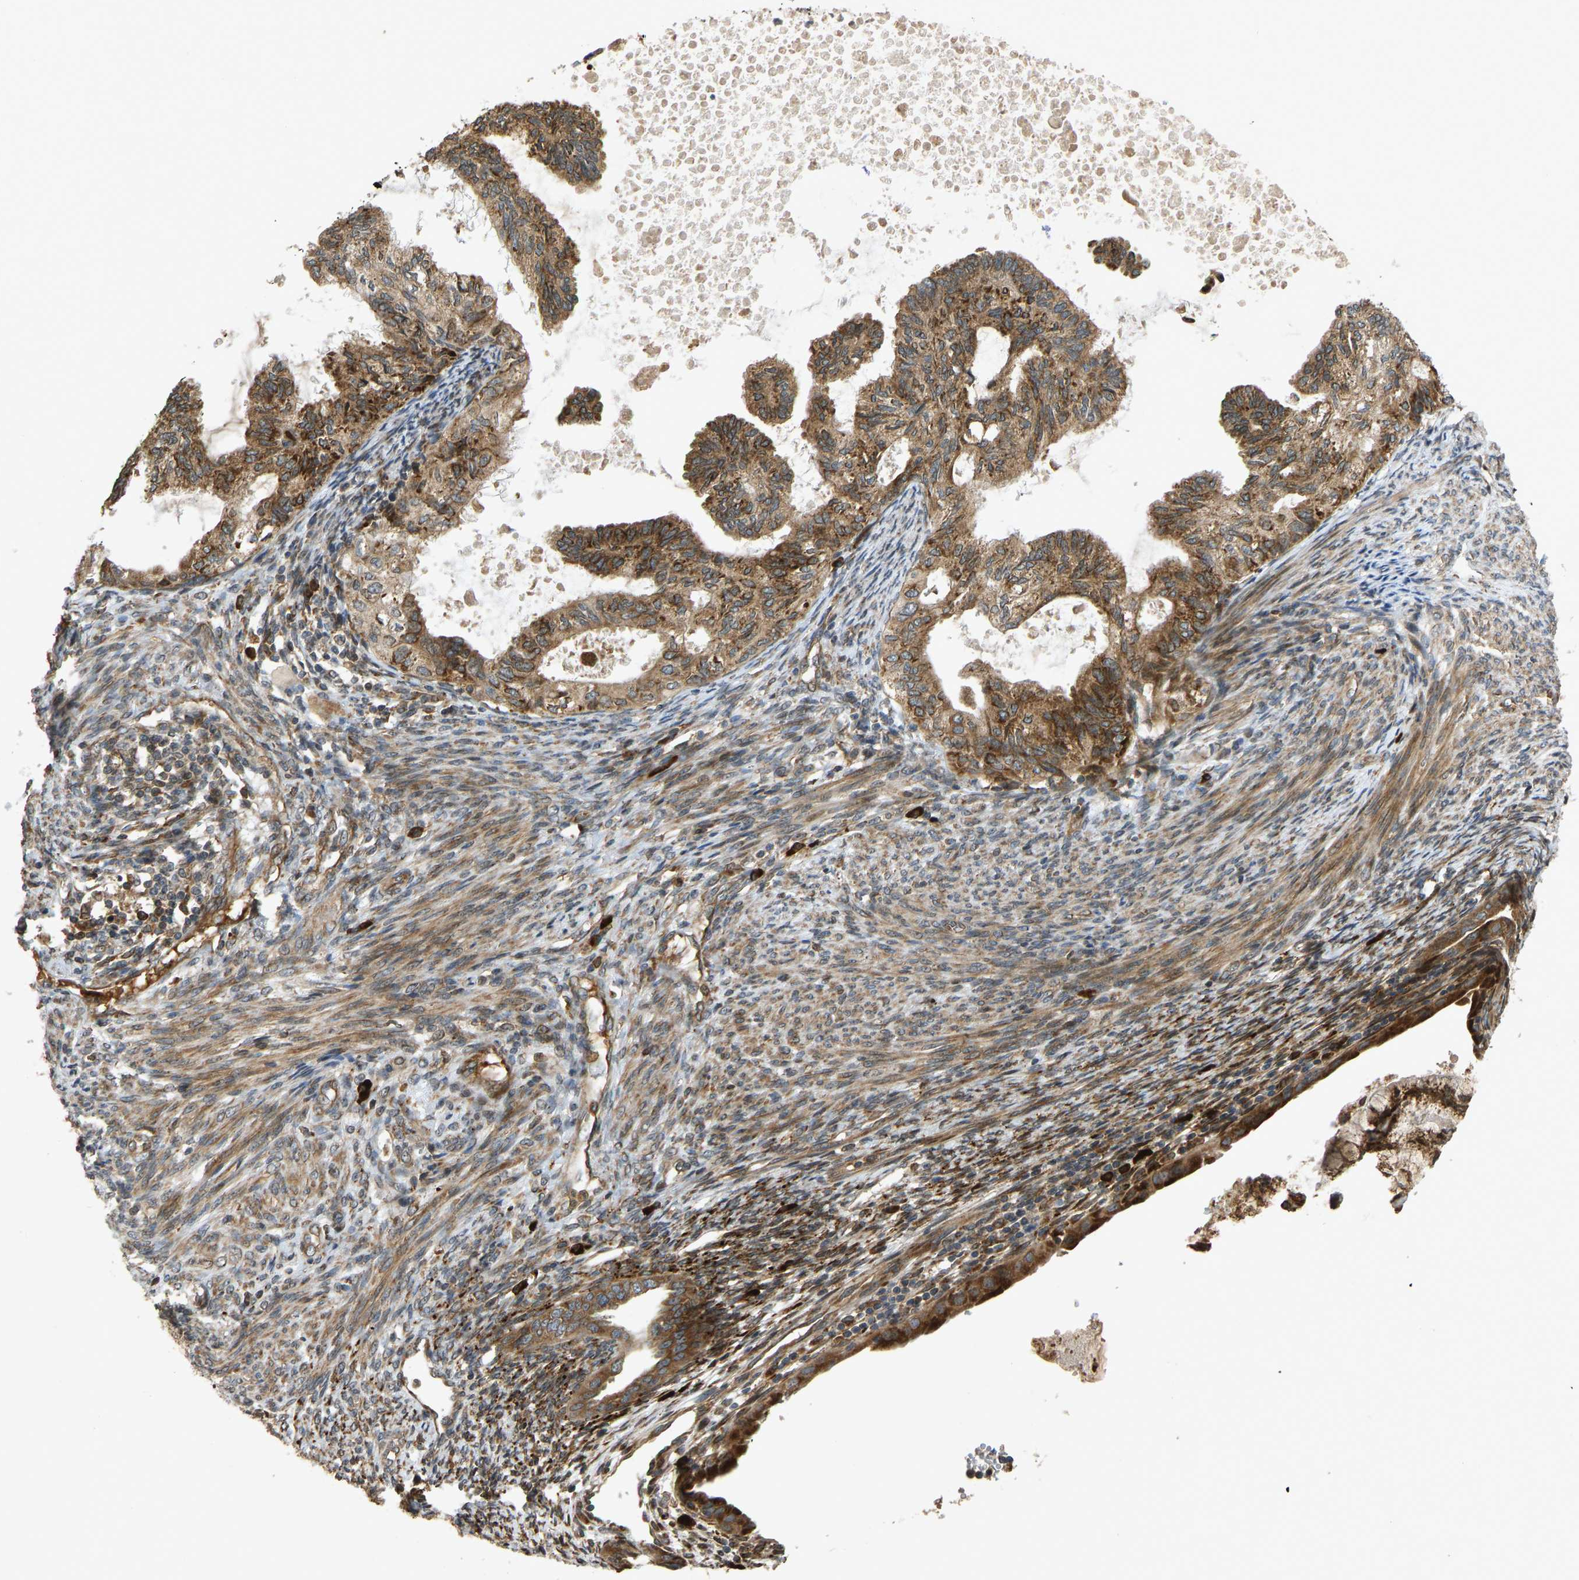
{"staining": {"intensity": "moderate", "quantity": ">75%", "location": "cytoplasmic/membranous"}, "tissue": "cervical cancer", "cell_type": "Tumor cells", "image_type": "cancer", "snomed": [{"axis": "morphology", "description": "Normal tissue, NOS"}, {"axis": "morphology", "description": "Adenocarcinoma, NOS"}, {"axis": "topography", "description": "Cervix"}, {"axis": "topography", "description": "Endometrium"}], "caption": "Cervical adenocarcinoma stained with a protein marker shows moderate staining in tumor cells.", "gene": "RPN2", "patient": {"sex": "female", "age": 86}}